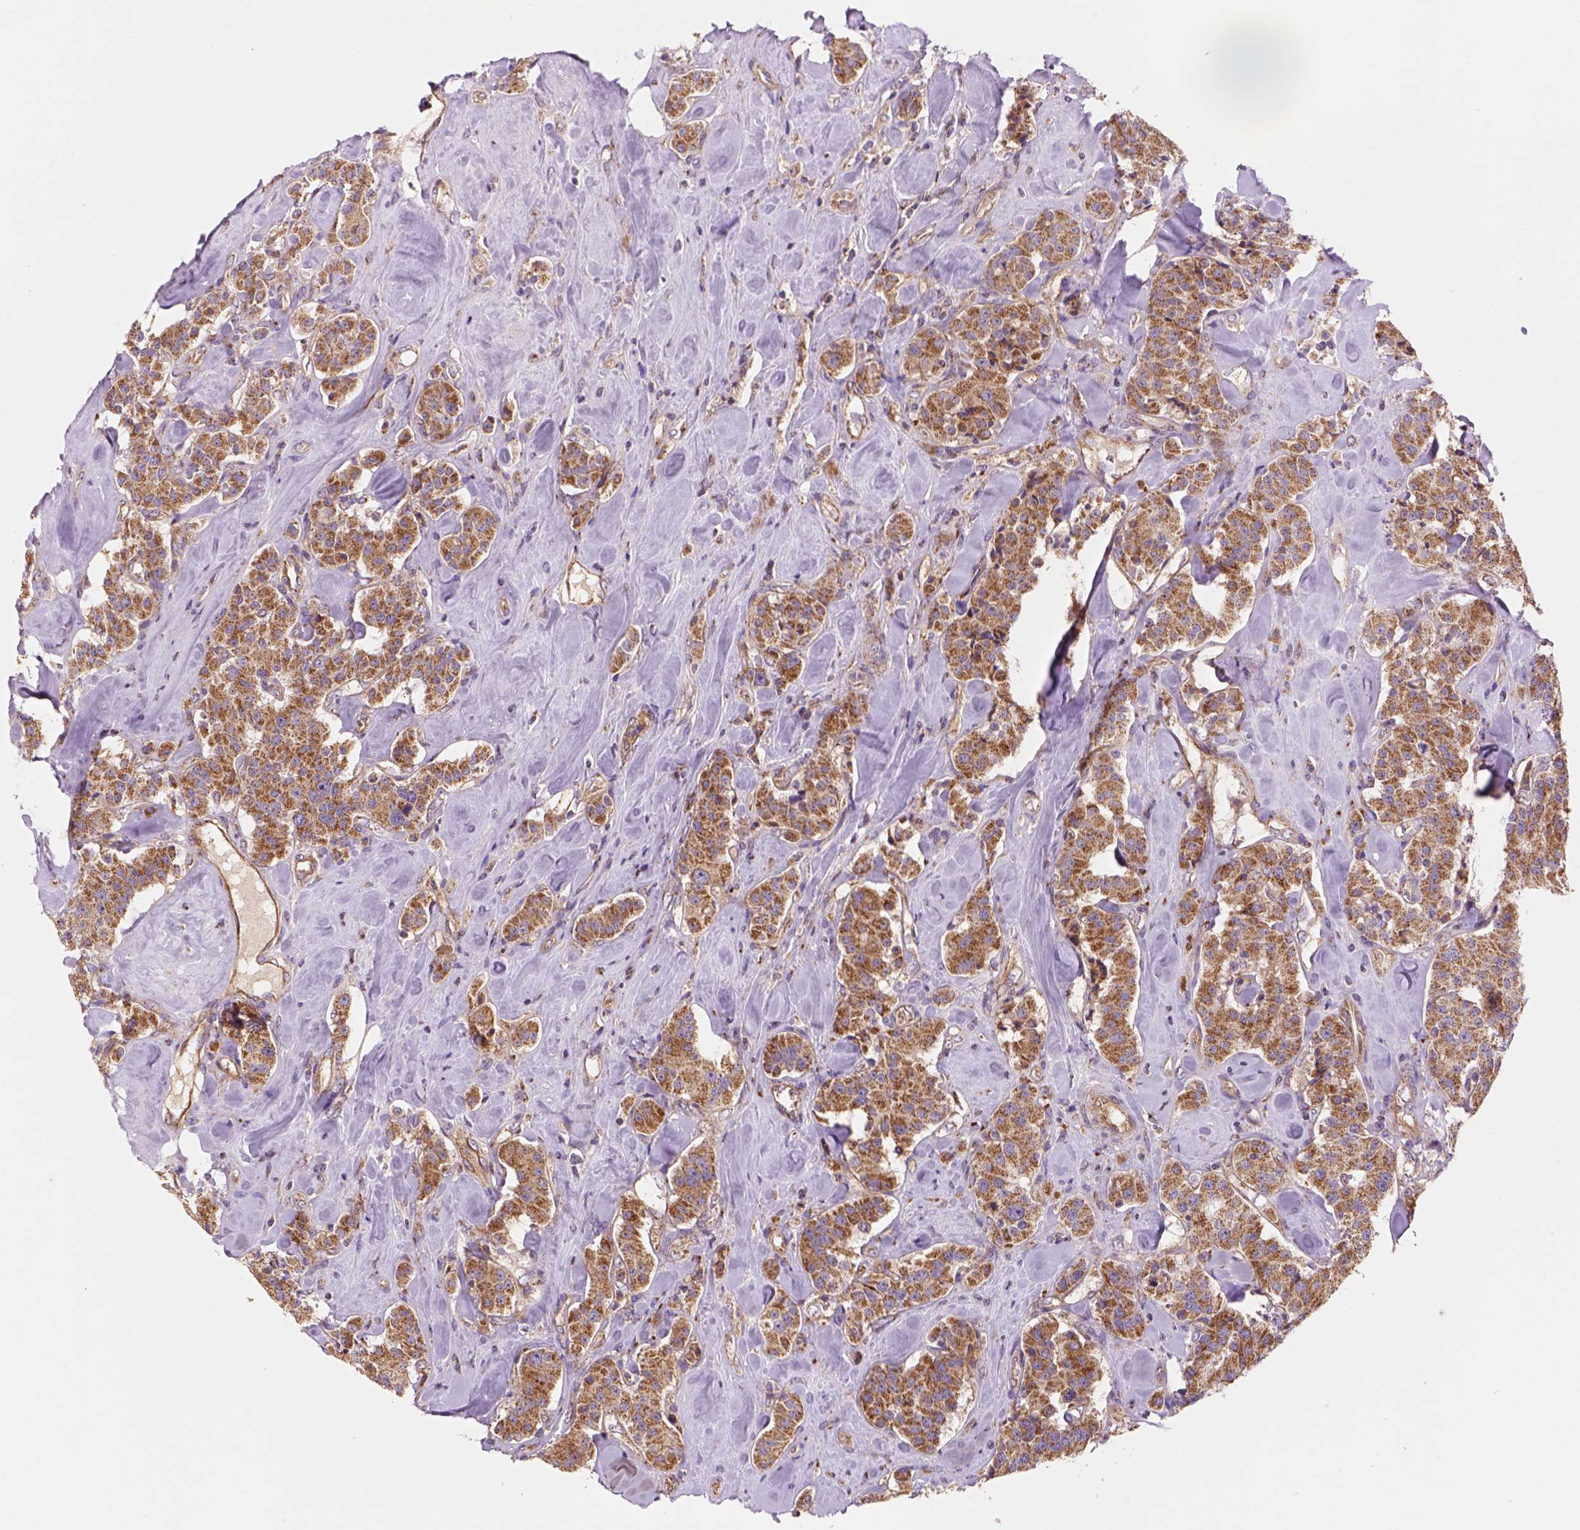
{"staining": {"intensity": "moderate", "quantity": ">75%", "location": "cytoplasmic/membranous"}, "tissue": "carcinoid", "cell_type": "Tumor cells", "image_type": "cancer", "snomed": [{"axis": "morphology", "description": "Carcinoid, malignant, NOS"}, {"axis": "topography", "description": "Pancreas"}], "caption": "A brown stain shows moderate cytoplasmic/membranous positivity of a protein in carcinoid tumor cells. Ihc stains the protein in brown and the nuclei are stained blue.", "gene": "WARS2", "patient": {"sex": "male", "age": 41}}